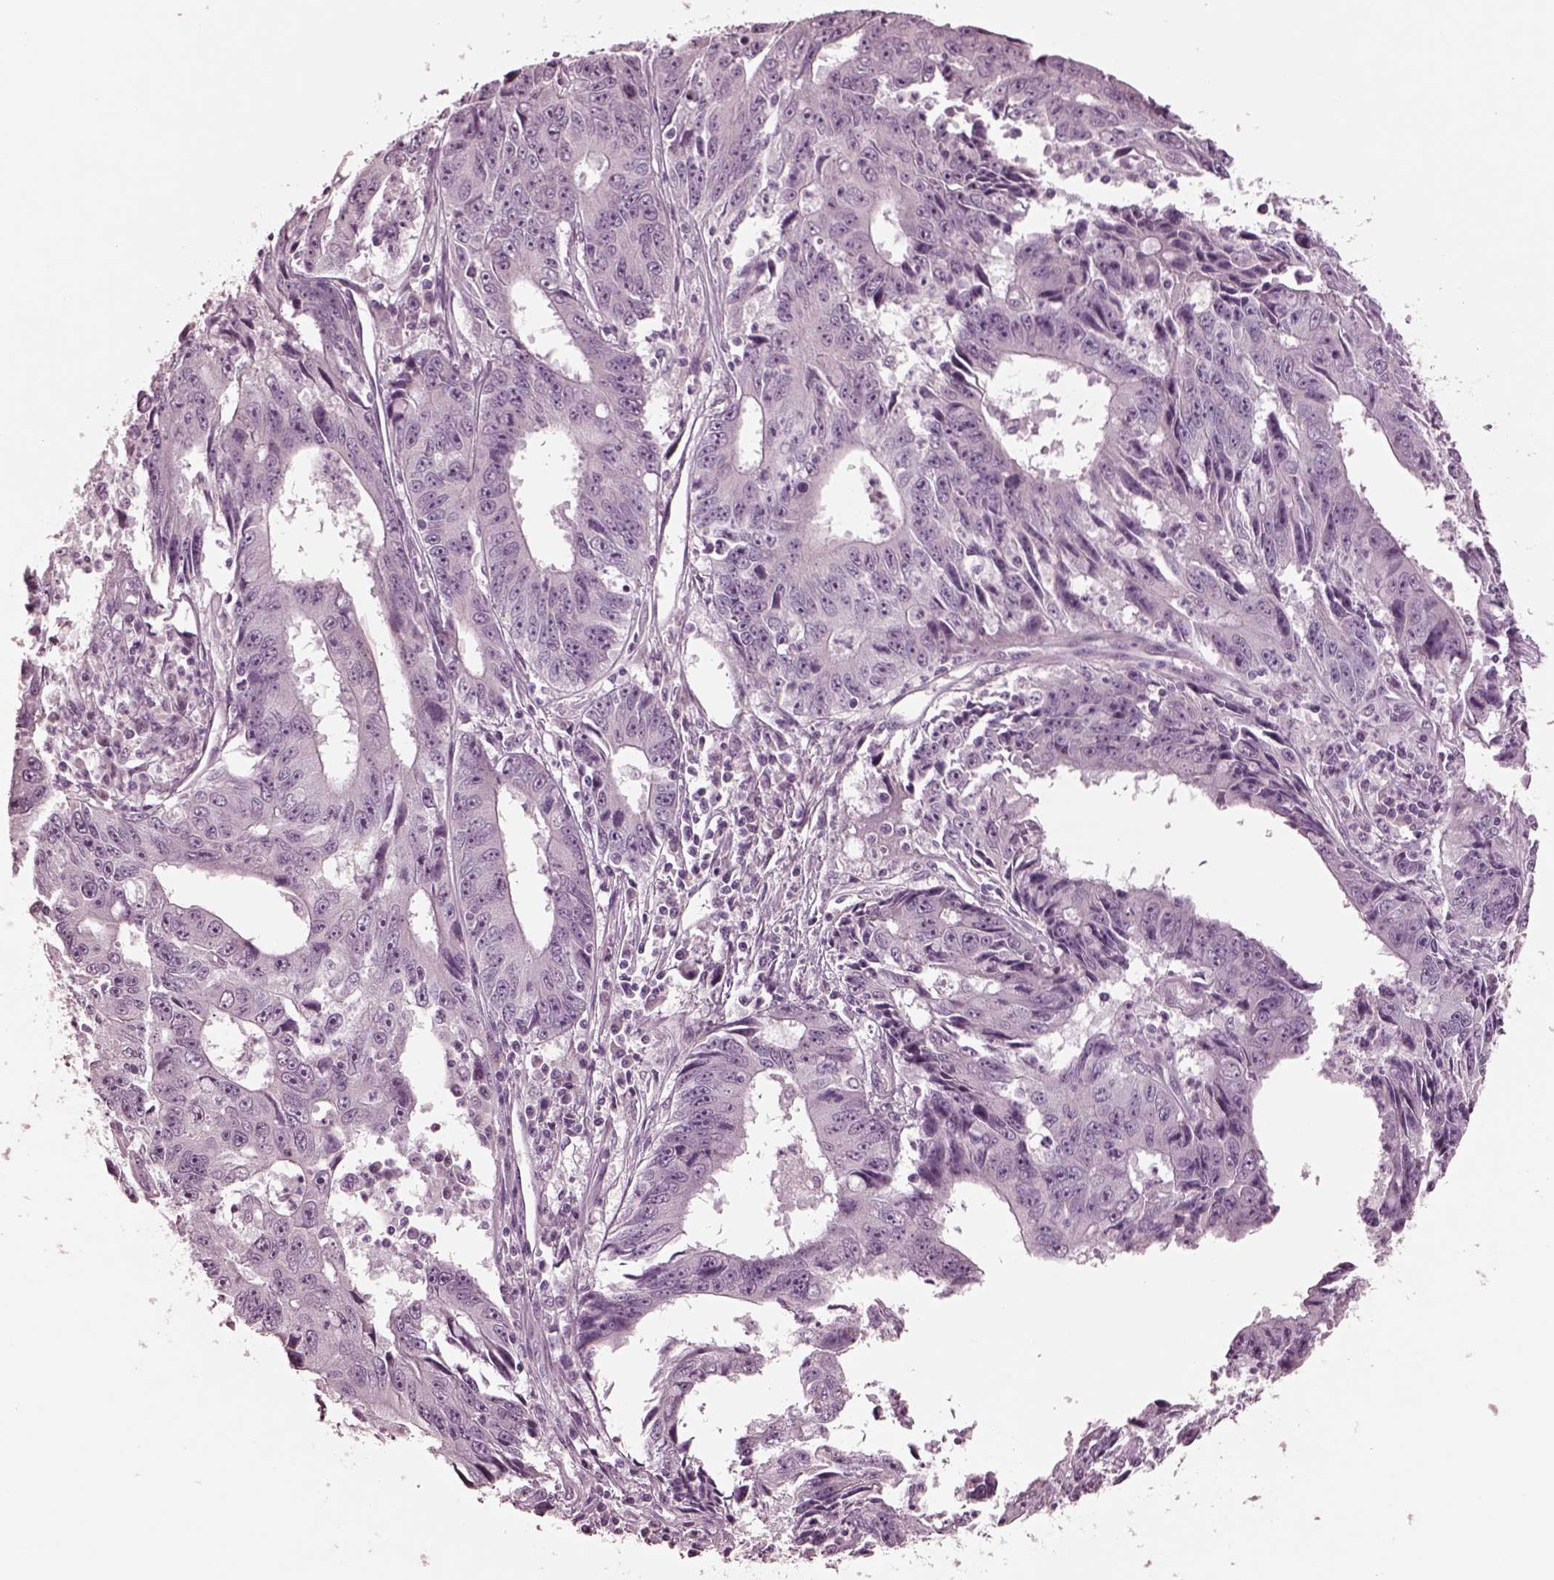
{"staining": {"intensity": "negative", "quantity": "none", "location": "none"}, "tissue": "liver cancer", "cell_type": "Tumor cells", "image_type": "cancer", "snomed": [{"axis": "morphology", "description": "Cholangiocarcinoma"}, {"axis": "topography", "description": "Liver"}], "caption": "This photomicrograph is of liver cancer stained with immunohistochemistry to label a protein in brown with the nuclei are counter-stained blue. There is no expression in tumor cells. (Brightfield microscopy of DAB (3,3'-diaminobenzidine) IHC at high magnification).", "gene": "MIB2", "patient": {"sex": "male", "age": 65}}